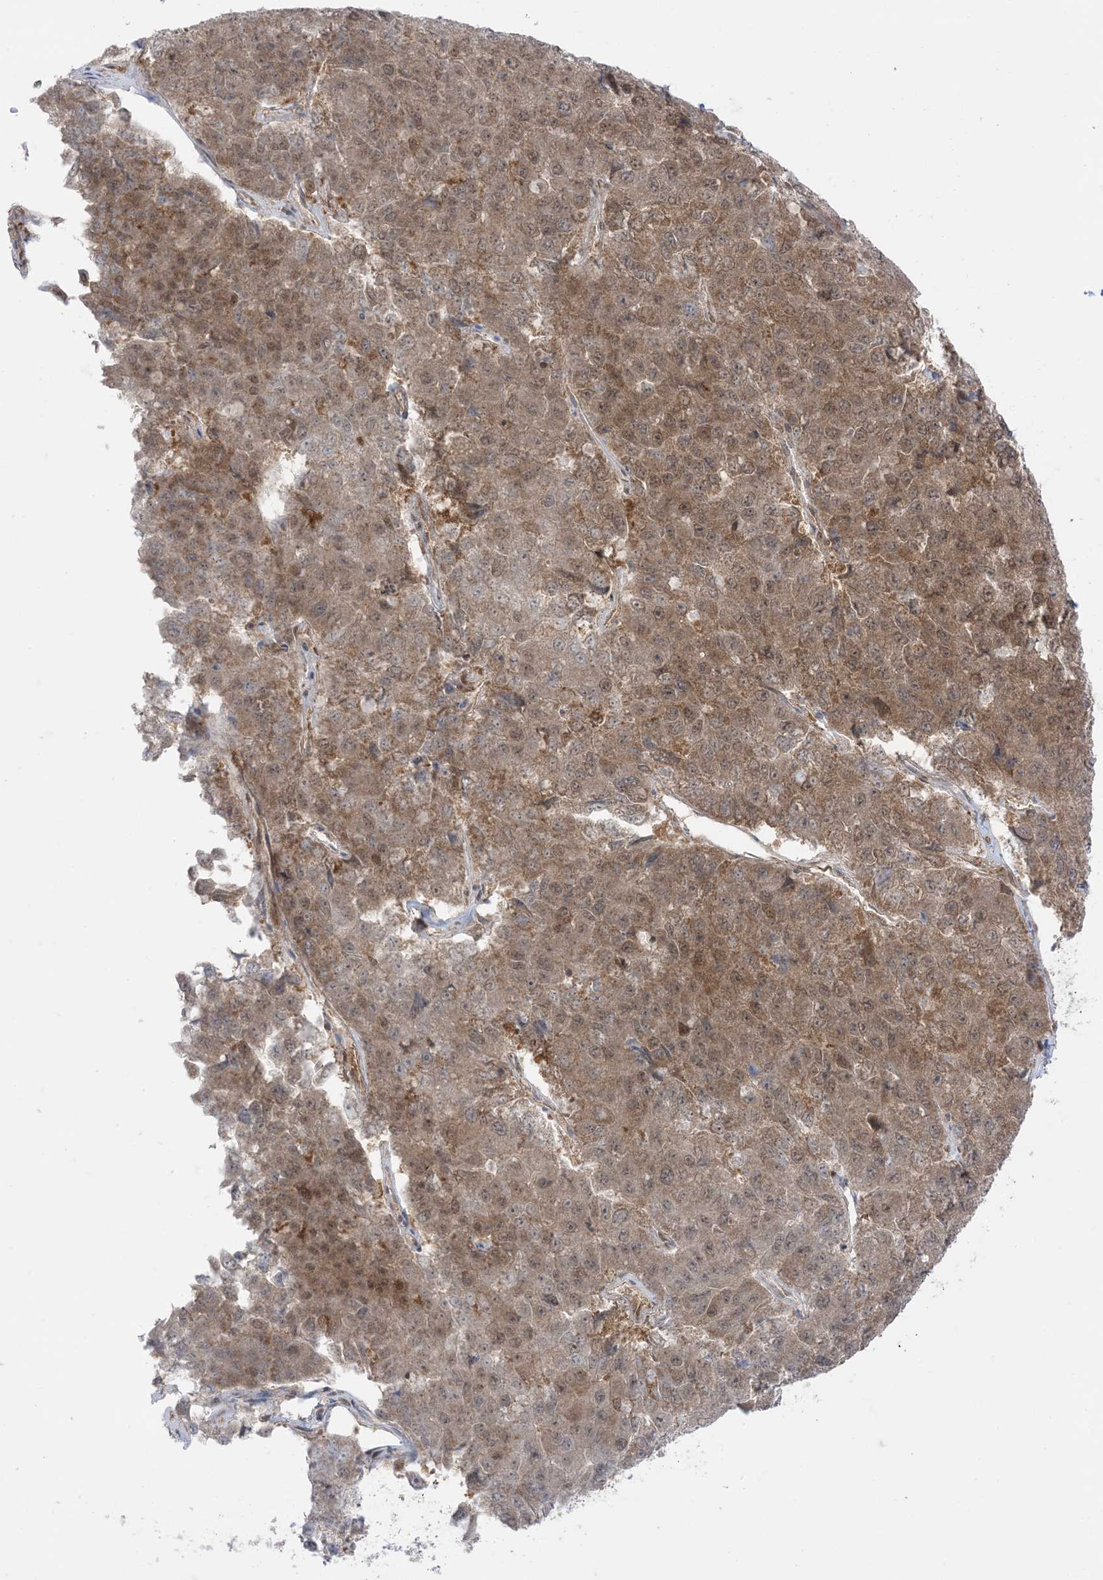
{"staining": {"intensity": "weak", "quantity": "25%-75%", "location": "cytoplasmic/membranous,nuclear"}, "tissue": "pancreatic cancer", "cell_type": "Tumor cells", "image_type": "cancer", "snomed": [{"axis": "morphology", "description": "Adenocarcinoma, NOS"}, {"axis": "topography", "description": "Pancreas"}], "caption": "Immunohistochemistry histopathology image of pancreatic cancer stained for a protein (brown), which exhibits low levels of weak cytoplasmic/membranous and nuclear positivity in about 25%-75% of tumor cells.", "gene": "PTPA", "patient": {"sex": "male", "age": 50}}